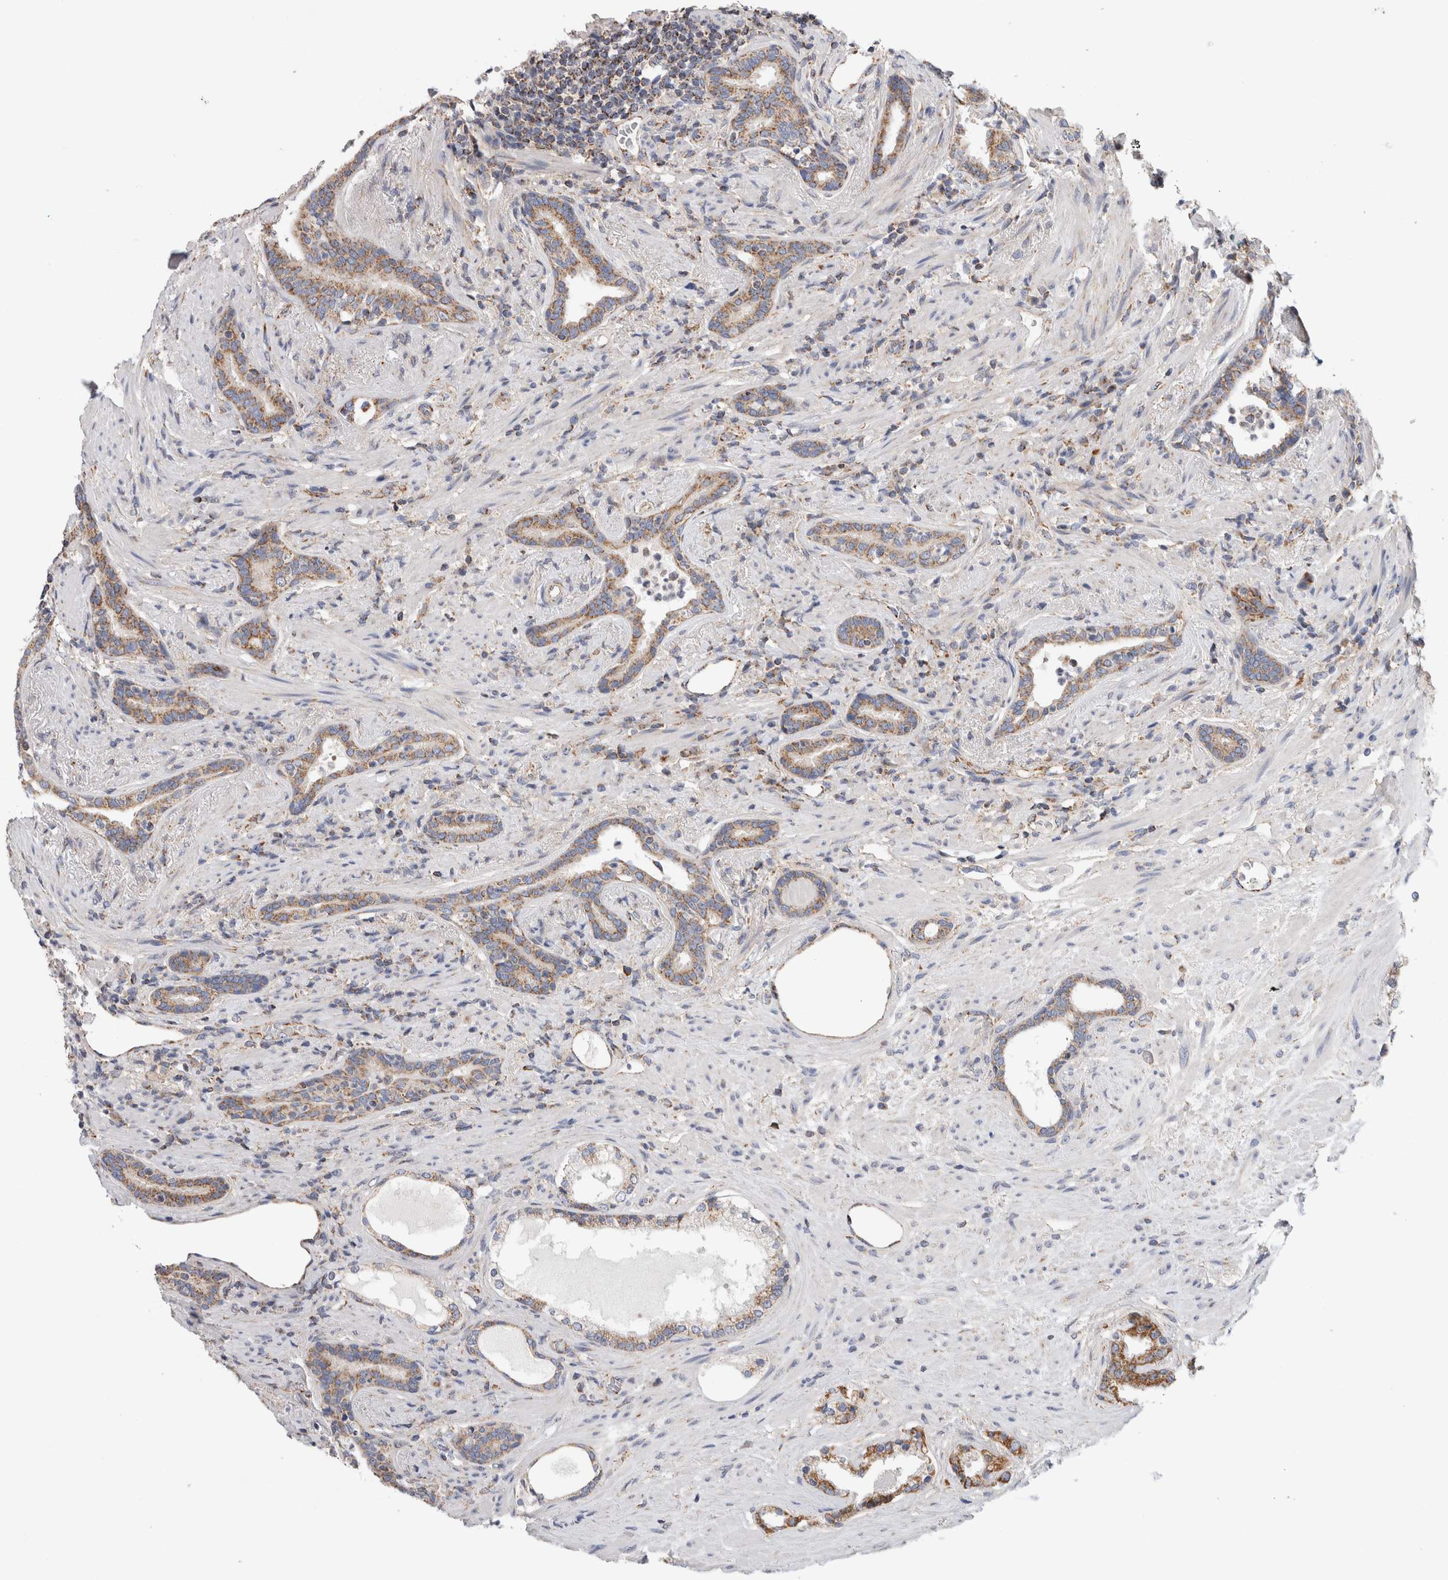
{"staining": {"intensity": "moderate", "quantity": ">75%", "location": "cytoplasmic/membranous"}, "tissue": "prostate cancer", "cell_type": "Tumor cells", "image_type": "cancer", "snomed": [{"axis": "morphology", "description": "Adenocarcinoma, High grade"}, {"axis": "topography", "description": "Prostate"}], "caption": "DAB (3,3'-diaminobenzidine) immunohistochemical staining of human prostate cancer shows moderate cytoplasmic/membranous protein expression in approximately >75% of tumor cells. (IHC, brightfield microscopy, high magnification).", "gene": "IARS2", "patient": {"sex": "male", "age": 71}}